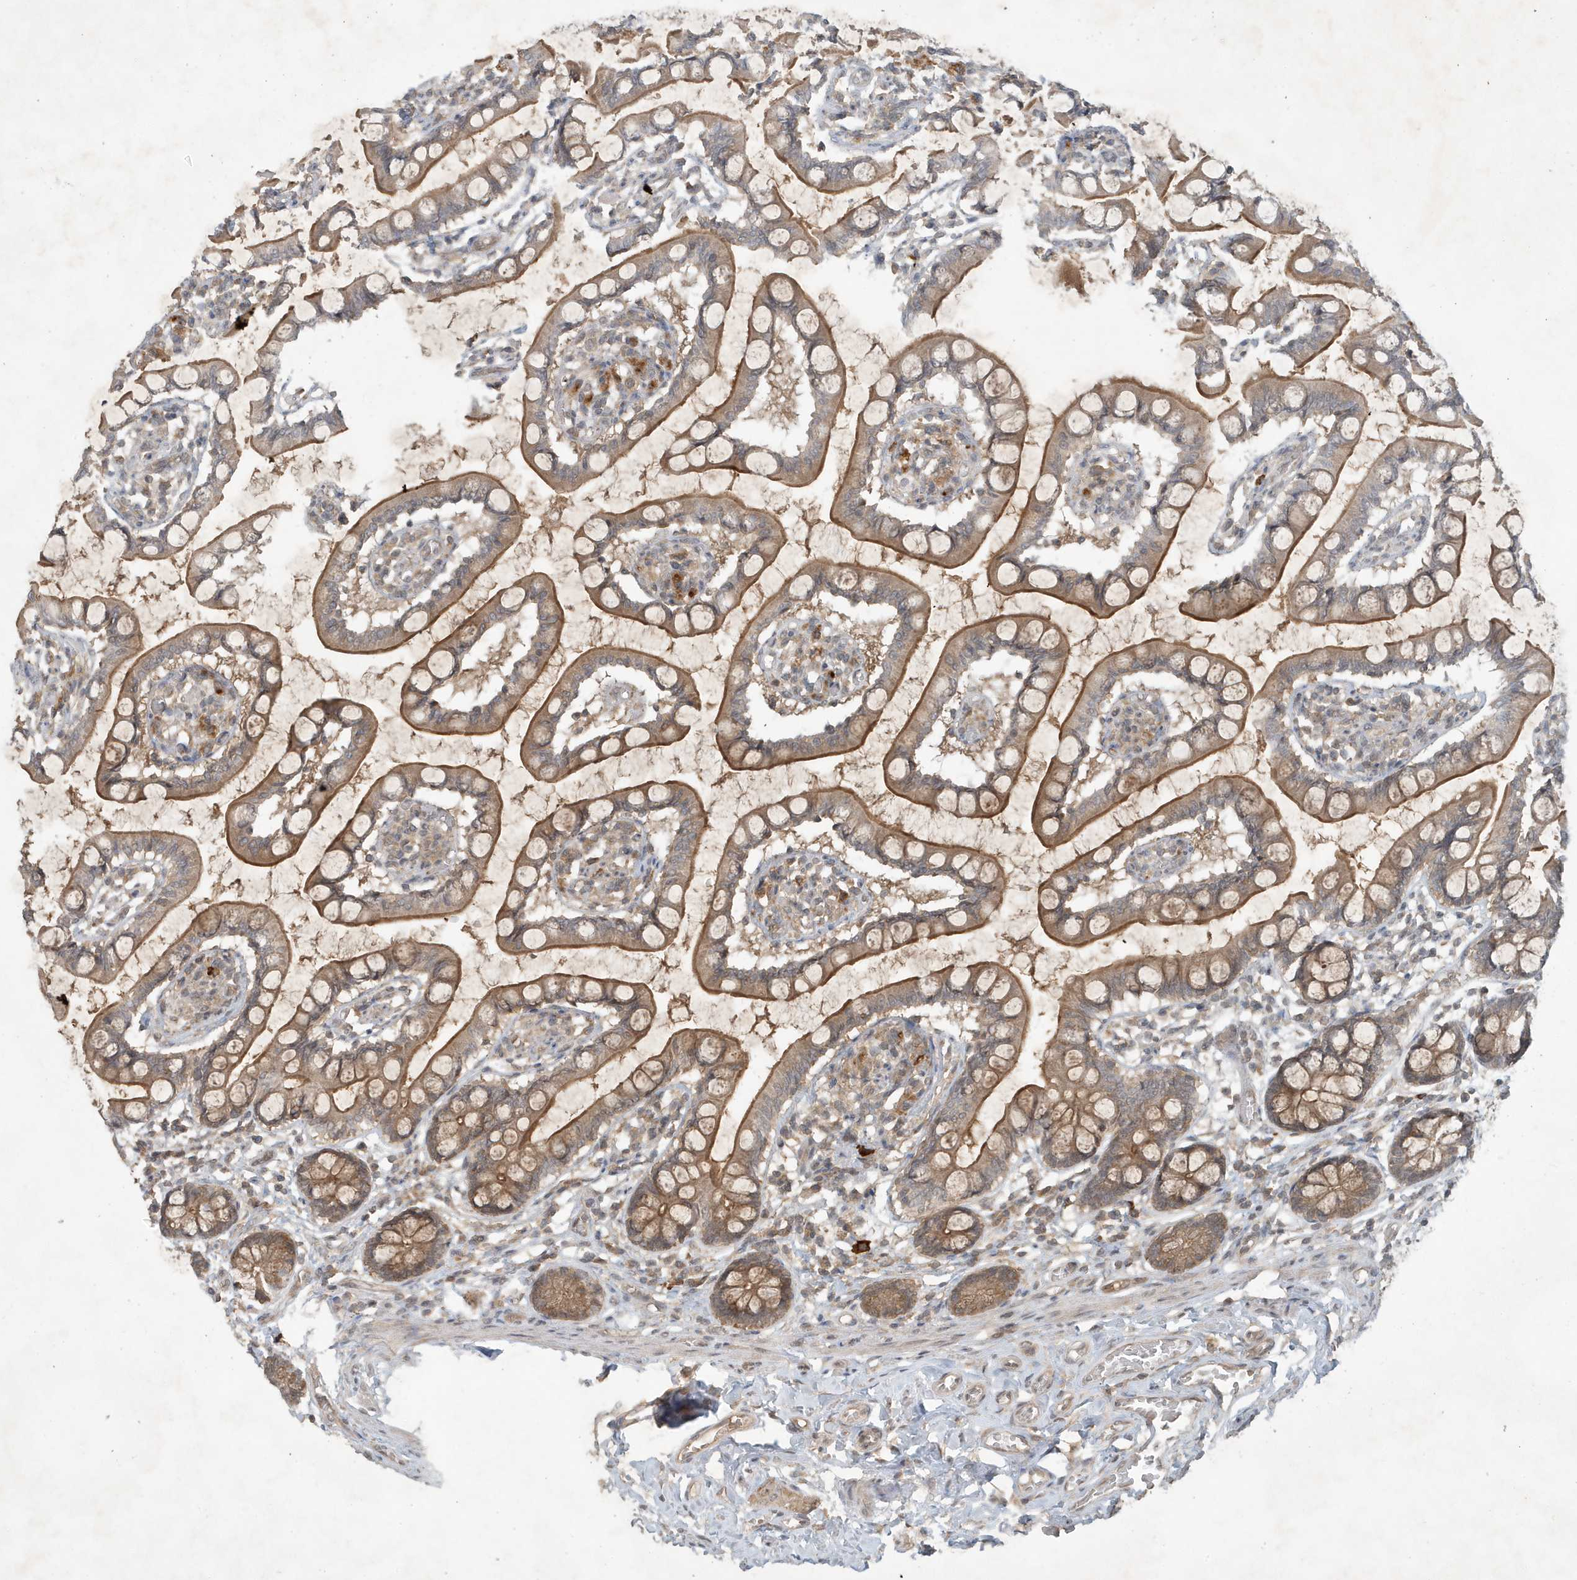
{"staining": {"intensity": "strong", "quantity": ">75%", "location": "cytoplasmic/membranous"}, "tissue": "small intestine", "cell_type": "Glandular cells", "image_type": "normal", "snomed": [{"axis": "morphology", "description": "Normal tissue, NOS"}, {"axis": "topography", "description": "Small intestine"}], "caption": "A high amount of strong cytoplasmic/membranous positivity is present in approximately >75% of glandular cells in unremarkable small intestine. (brown staining indicates protein expression, while blue staining denotes nuclei).", "gene": "ABCB9", "patient": {"sex": "male", "age": 52}}